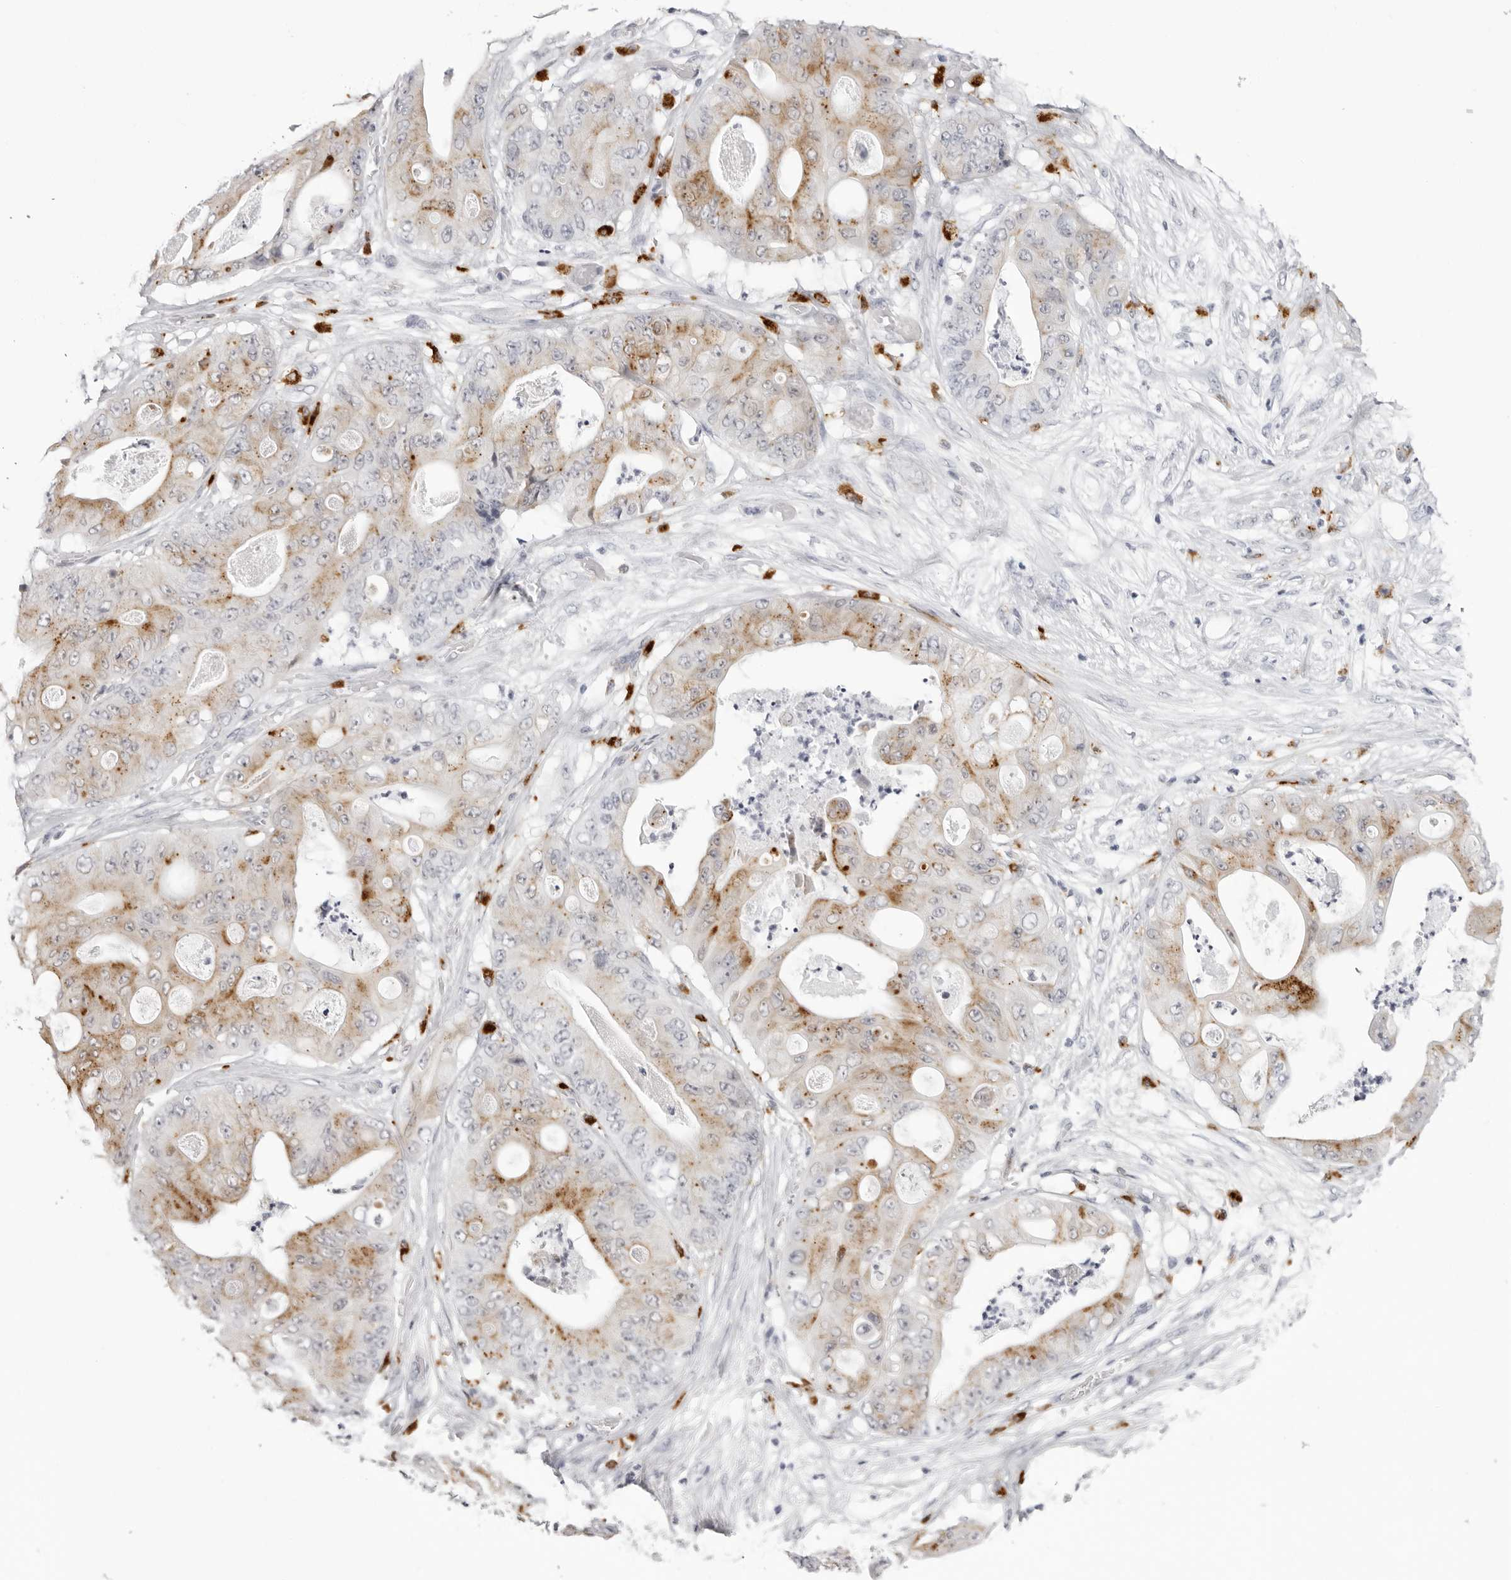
{"staining": {"intensity": "moderate", "quantity": ">75%", "location": "cytoplasmic/membranous"}, "tissue": "stomach cancer", "cell_type": "Tumor cells", "image_type": "cancer", "snomed": [{"axis": "morphology", "description": "Adenocarcinoma, NOS"}, {"axis": "topography", "description": "Stomach"}], "caption": "Immunohistochemical staining of human adenocarcinoma (stomach) exhibits moderate cytoplasmic/membranous protein positivity in approximately >75% of tumor cells.", "gene": "IL25", "patient": {"sex": "female", "age": 73}}